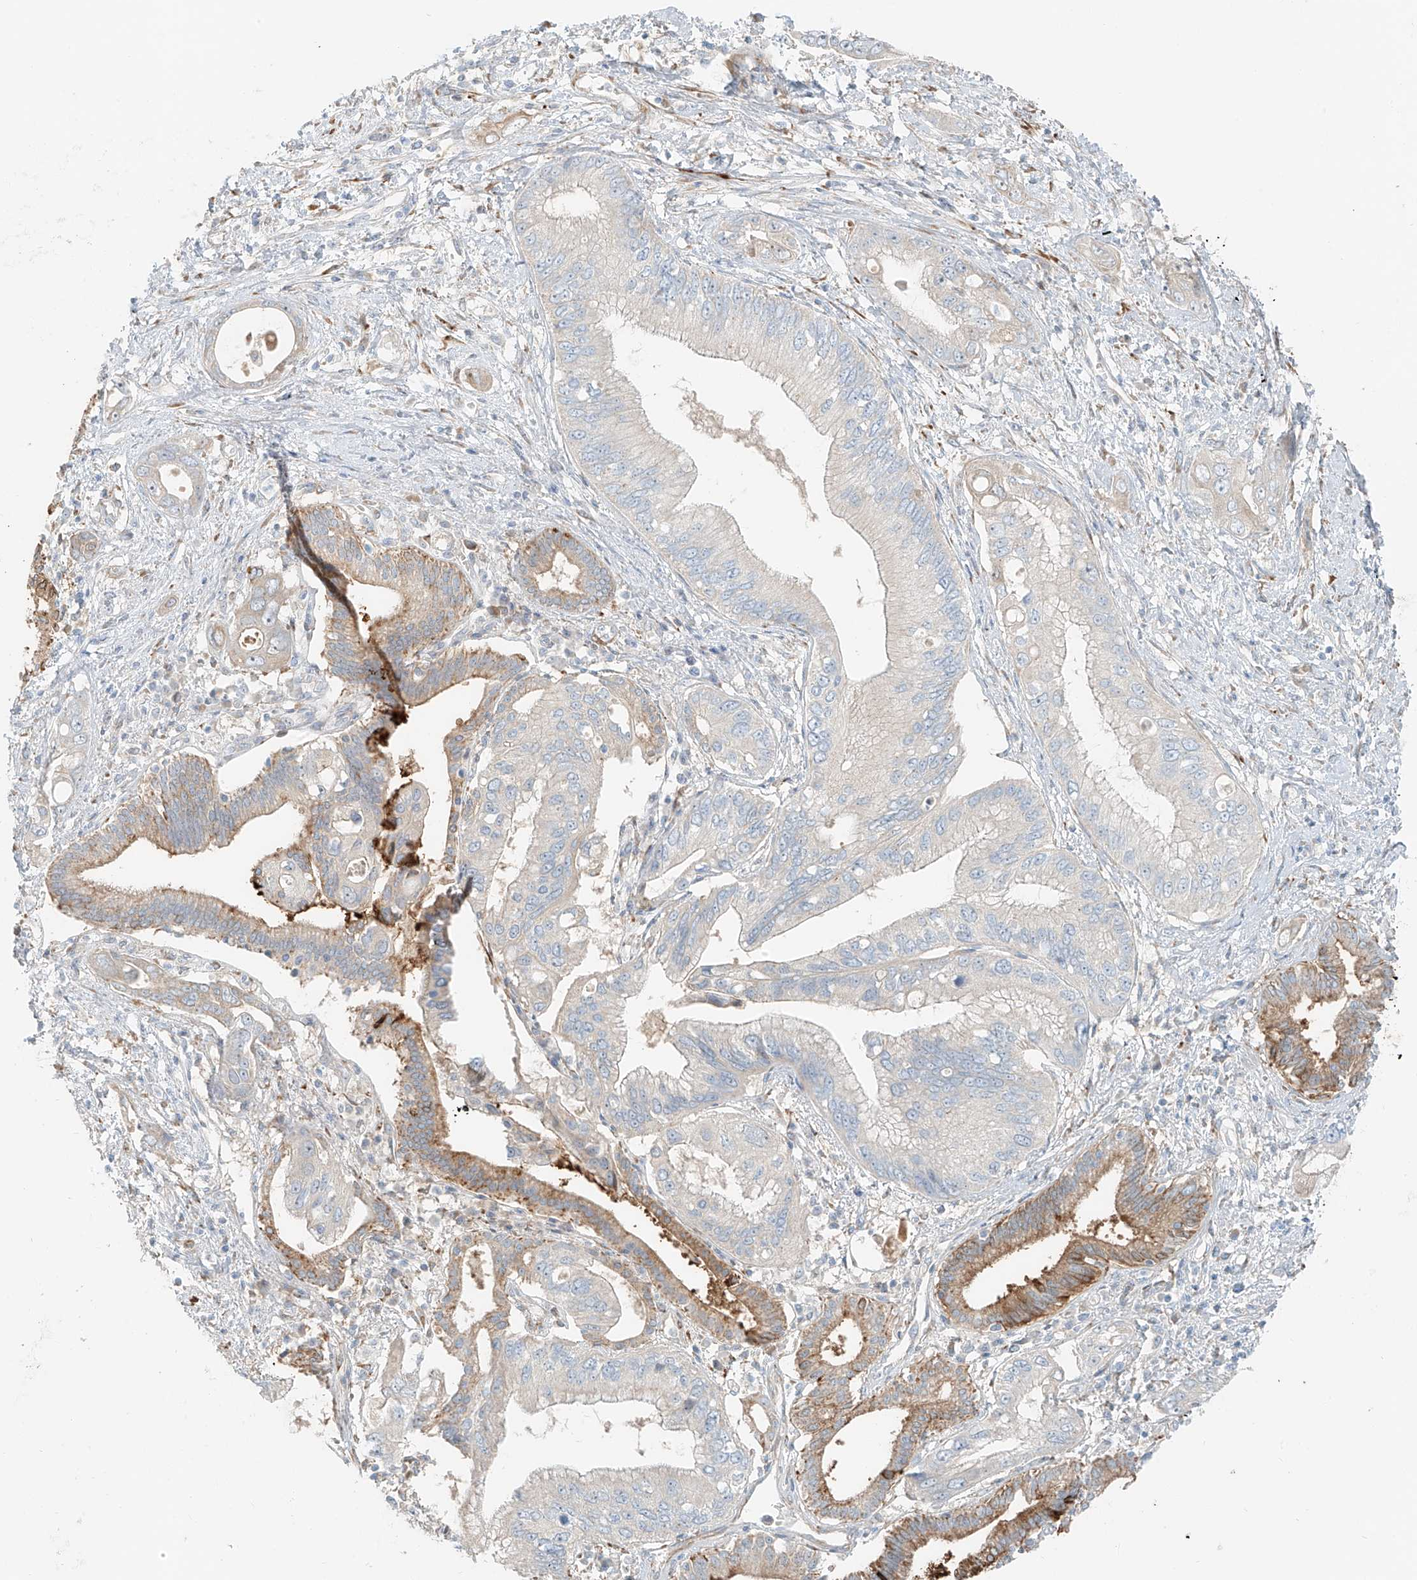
{"staining": {"intensity": "weak", "quantity": "<25%", "location": "cytoplasmic/membranous"}, "tissue": "pancreatic cancer", "cell_type": "Tumor cells", "image_type": "cancer", "snomed": [{"axis": "morphology", "description": "Inflammation, NOS"}, {"axis": "morphology", "description": "Adenocarcinoma, NOS"}, {"axis": "topography", "description": "Pancreas"}], "caption": "DAB (3,3'-diaminobenzidine) immunohistochemical staining of human adenocarcinoma (pancreatic) displays no significant positivity in tumor cells. (DAB (3,3'-diaminobenzidine) immunohistochemistry (IHC) visualized using brightfield microscopy, high magnification).", "gene": "FSTL1", "patient": {"sex": "female", "age": 56}}